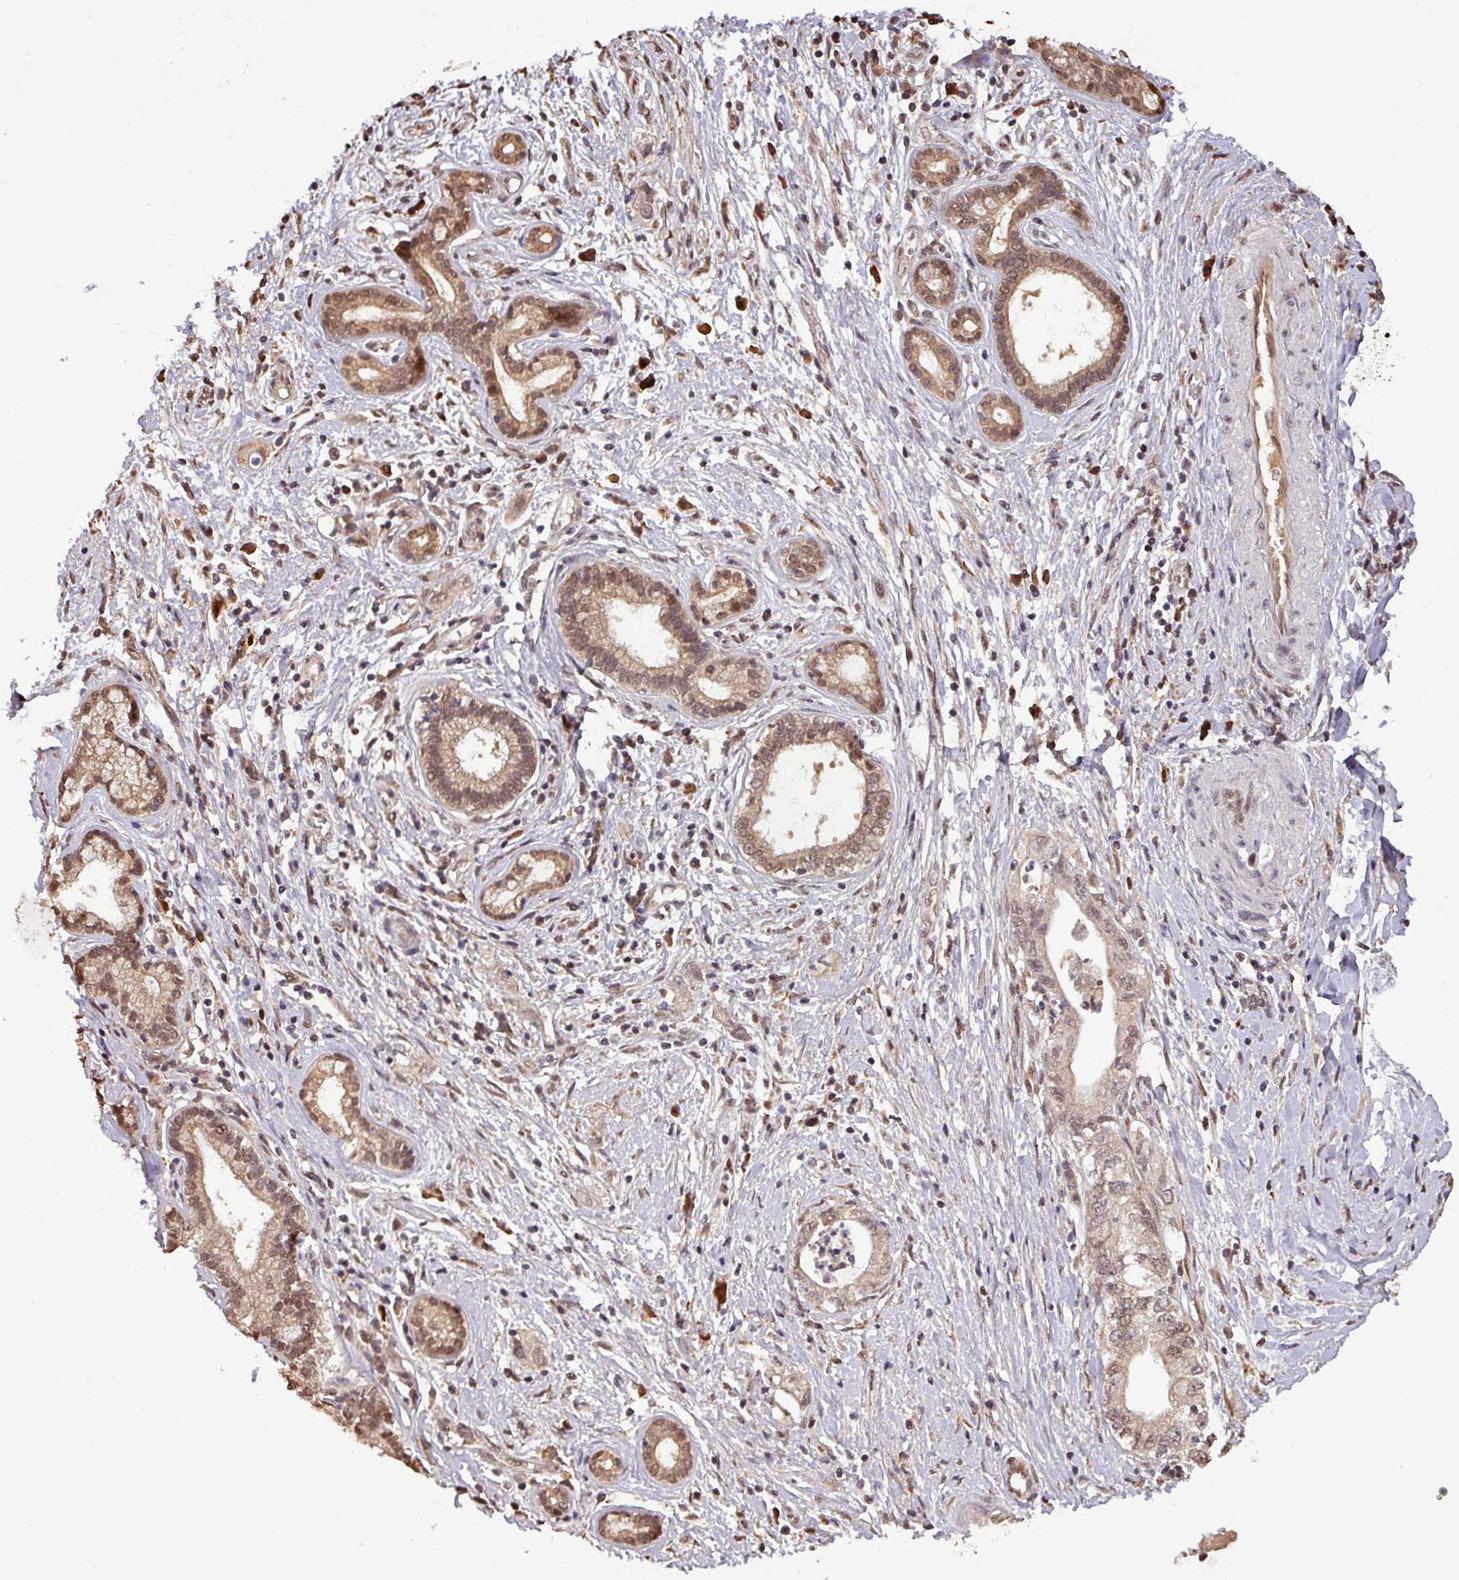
{"staining": {"intensity": "moderate", "quantity": ">75%", "location": "cytoplasmic/membranous,nuclear"}, "tissue": "pancreatic cancer", "cell_type": "Tumor cells", "image_type": "cancer", "snomed": [{"axis": "morphology", "description": "Adenocarcinoma, NOS"}, {"axis": "topography", "description": "Pancreas"}], "caption": "Tumor cells show medium levels of moderate cytoplasmic/membranous and nuclear expression in approximately >75% of cells in pancreatic cancer (adenocarcinoma).", "gene": "NOB1", "patient": {"sex": "female", "age": 73}}